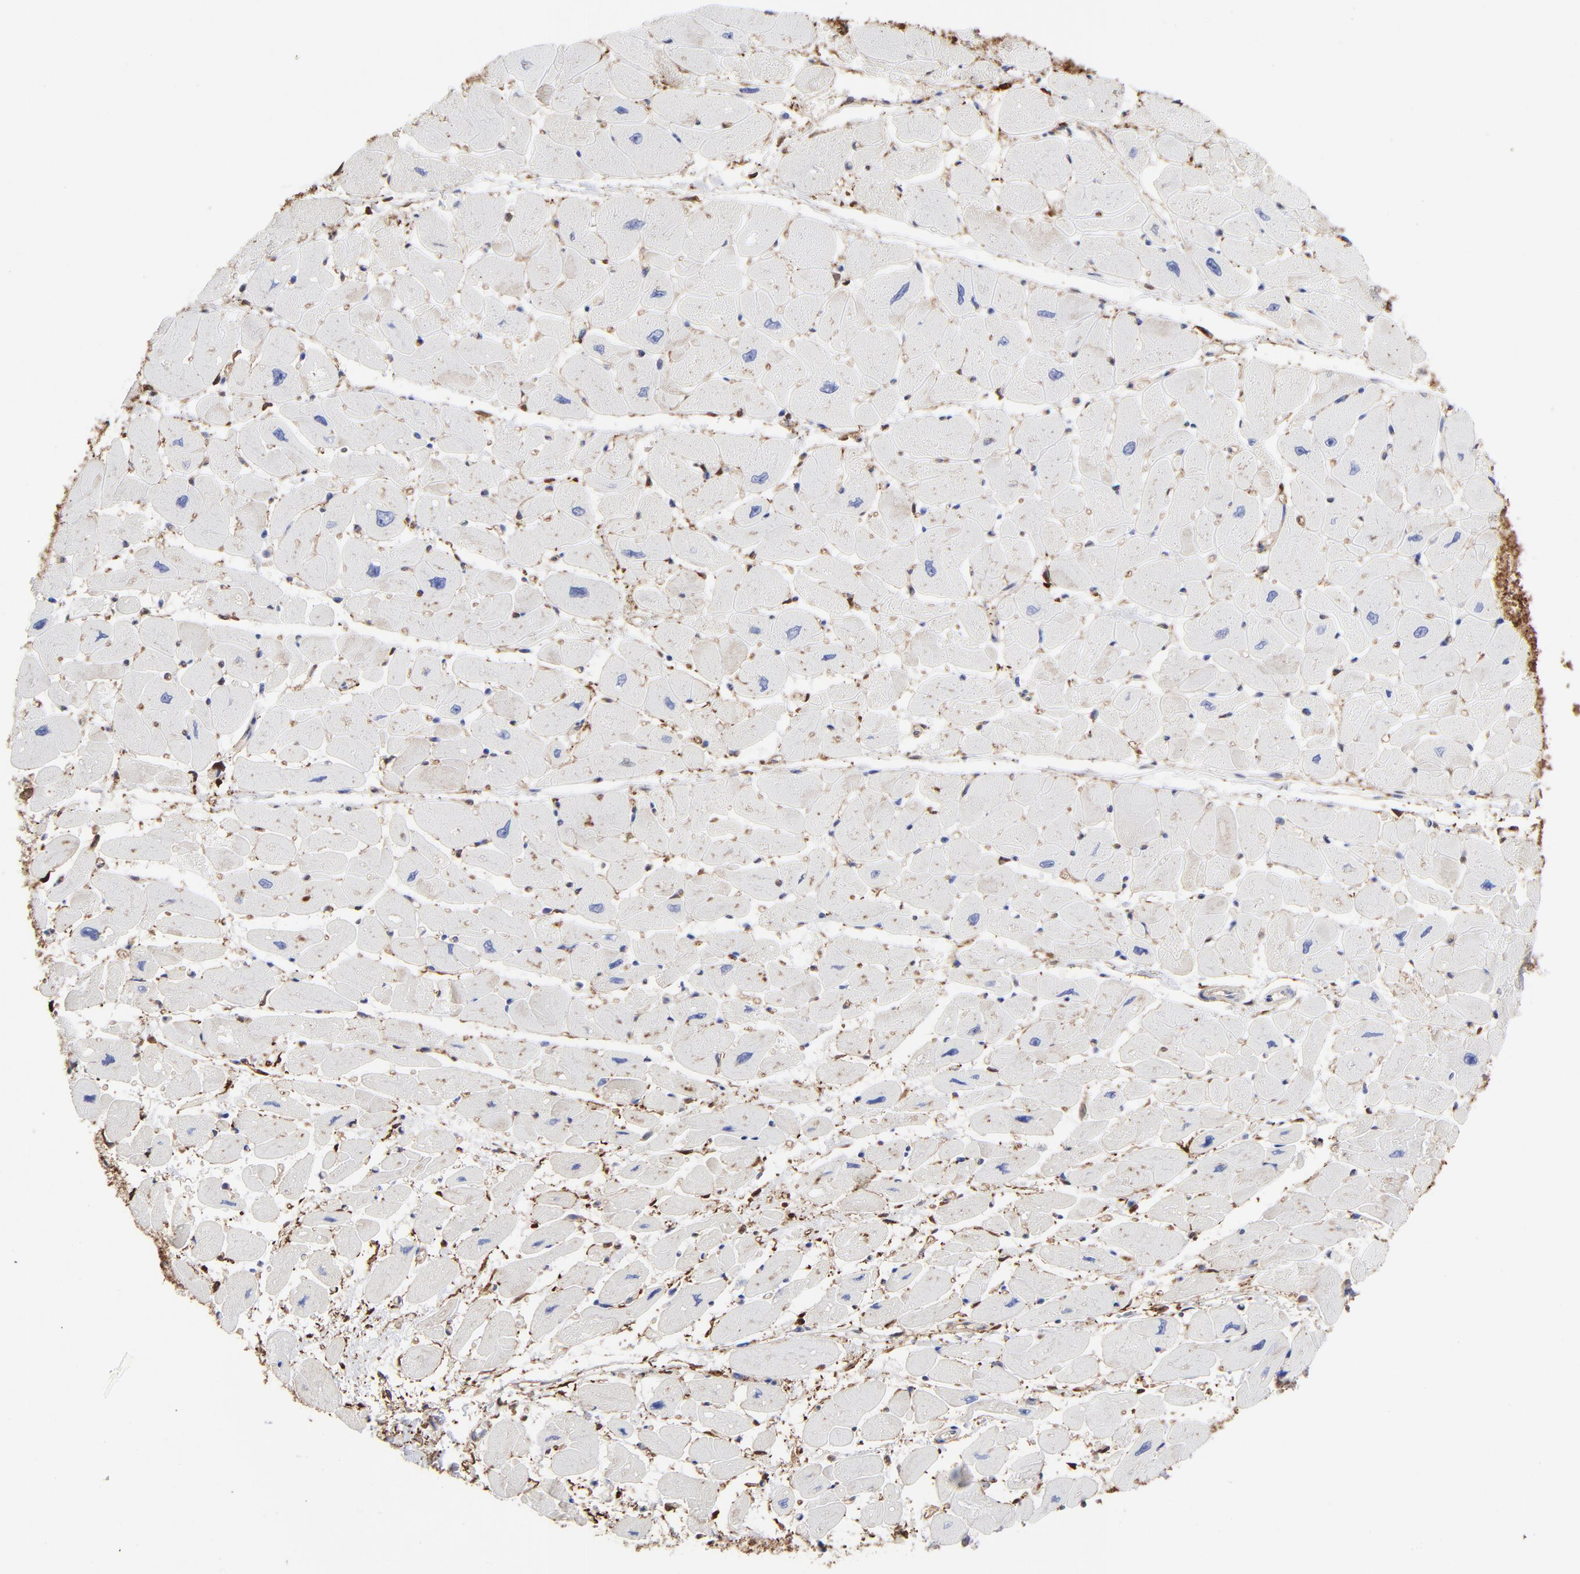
{"staining": {"intensity": "negative", "quantity": "none", "location": "none"}, "tissue": "heart muscle", "cell_type": "Cardiomyocytes", "image_type": "normal", "snomed": [{"axis": "morphology", "description": "Normal tissue, NOS"}, {"axis": "topography", "description": "Heart"}], "caption": "Cardiomyocytes are negative for protein expression in normal human heart muscle. (DAB (3,3'-diaminobenzidine) immunohistochemistry (IHC) visualized using brightfield microscopy, high magnification).", "gene": "CILP", "patient": {"sex": "female", "age": 54}}